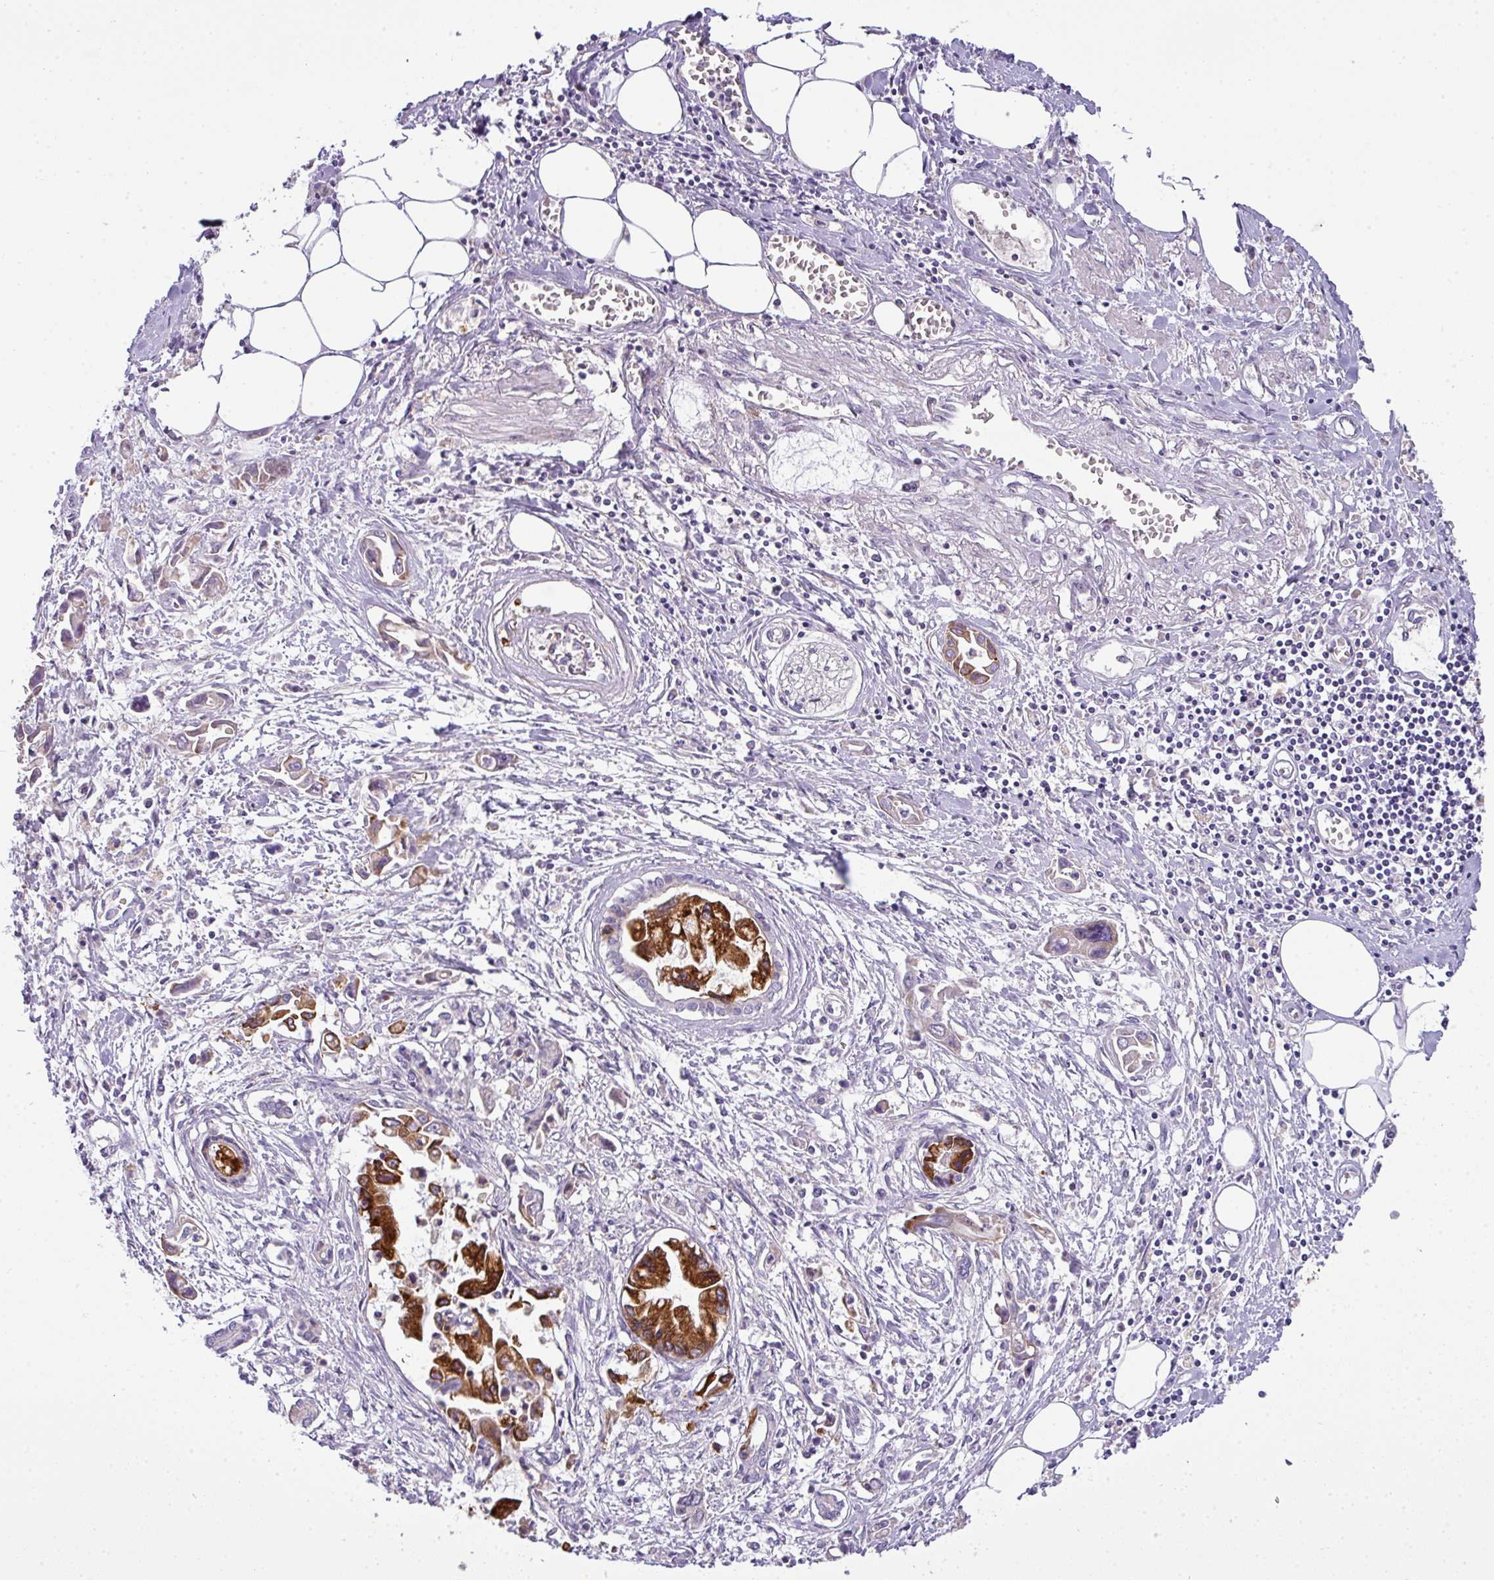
{"staining": {"intensity": "strong", "quantity": "25%-75%", "location": "cytoplasmic/membranous"}, "tissue": "pancreatic cancer", "cell_type": "Tumor cells", "image_type": "cancer", "snomed": [{"axis": "morphology", "description": "Adenocarcinoma, NOS"}, {"axis": "topography", "description": "Pancreas"}], "caption": "A histopathology image of human pancreatic cancer (adenocarcinoma) stained for a protein shows strong cytoplasmic/membranous brown staining in tumor cells.", "gene": "PIK3R5", "patient": {"sex": "male", "age": 84}}